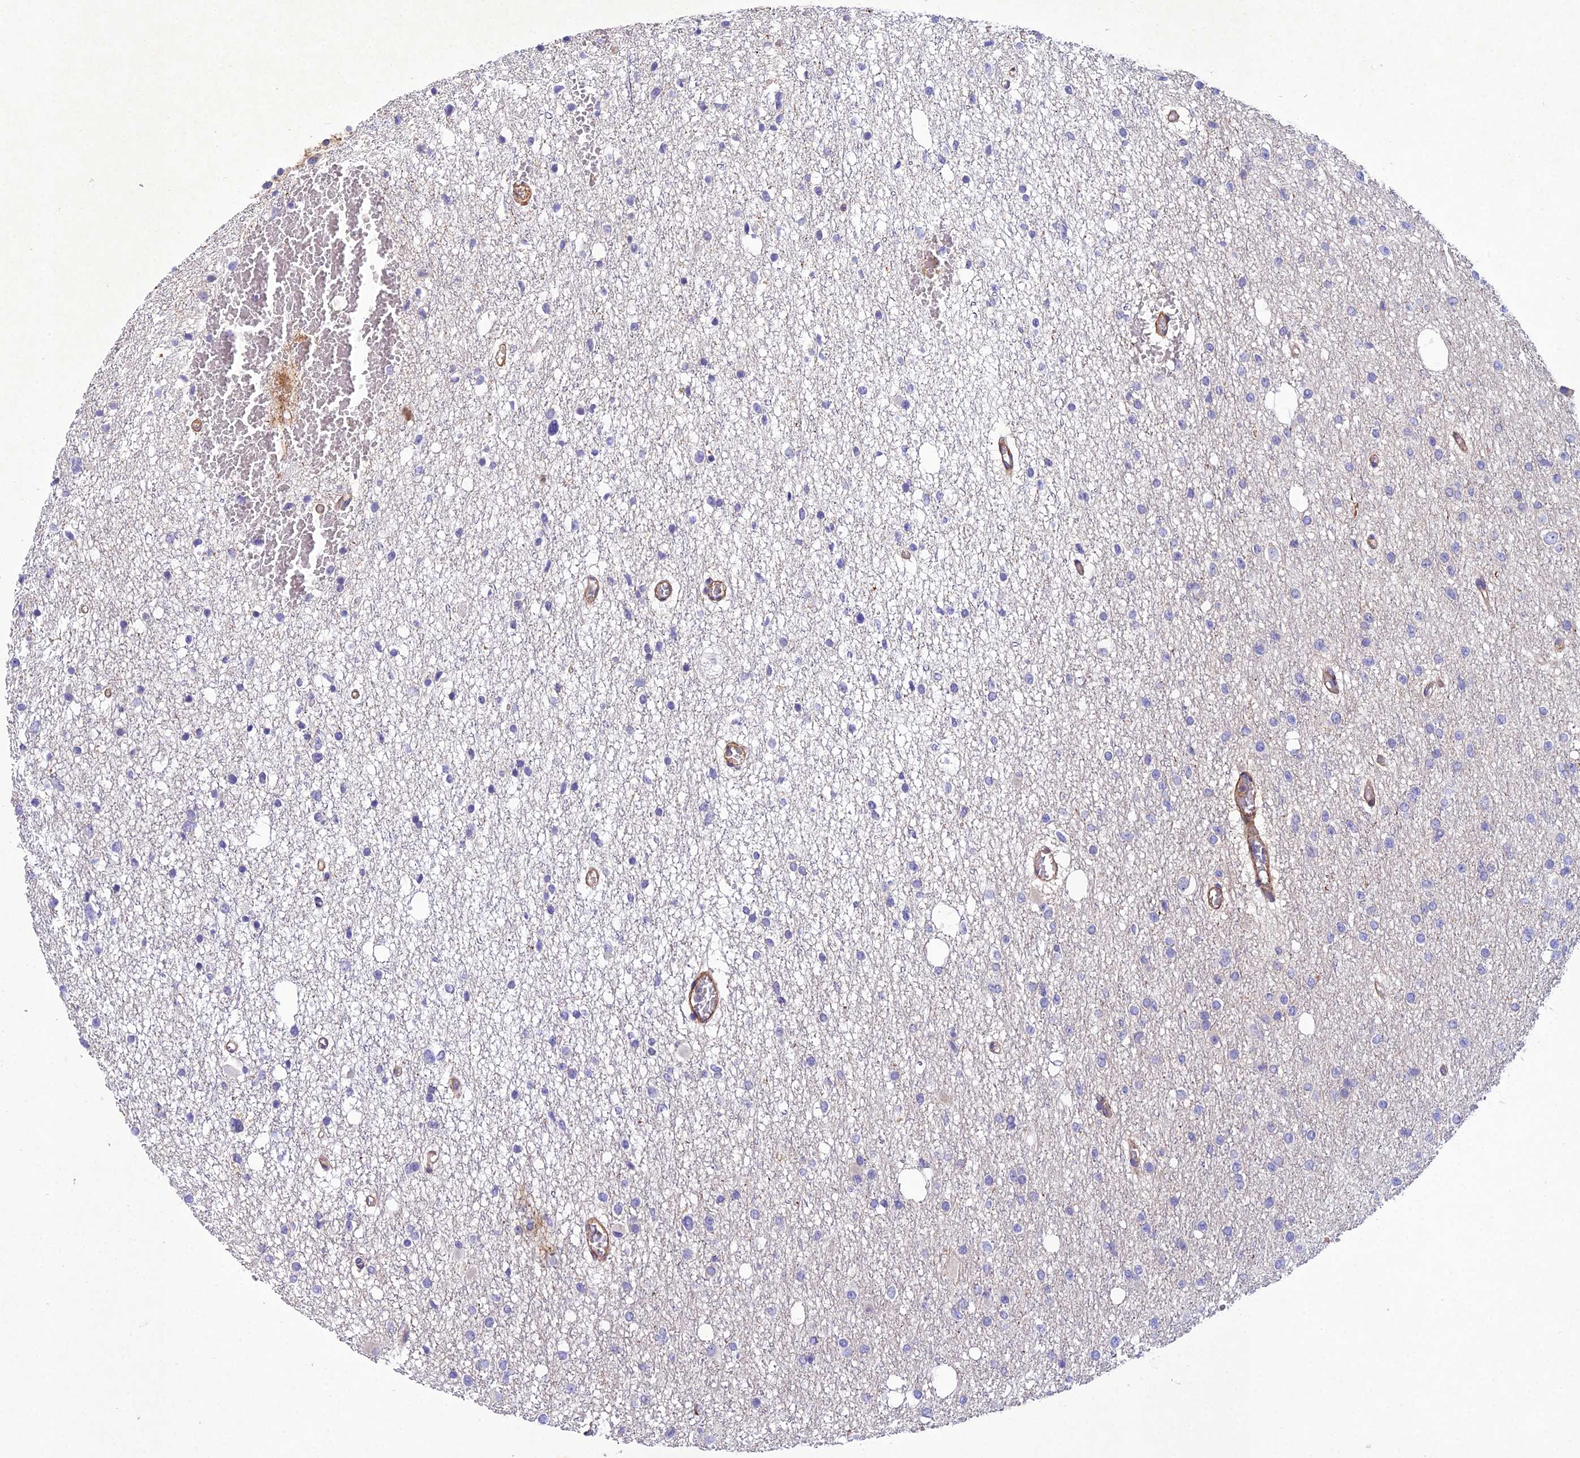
{"staining": {"intensity": "negative", "quantity": "none", "location": "none"}, "tissue": "glioma", "cell_type": "Tumor cells", "image_type": "cancer", "snomed": [{"axis": "morphology", "description": "Glioma, malignant, Low grade"}, {"axis": "topography", "description": "Brain"}], "caption": "Immunohistochemical staining of human malignant glioma (low-grade) reveals no significant staining in tumor cells.", "gene": "RALGAPA2", "patient": {"sex": "female", "age": 22}}